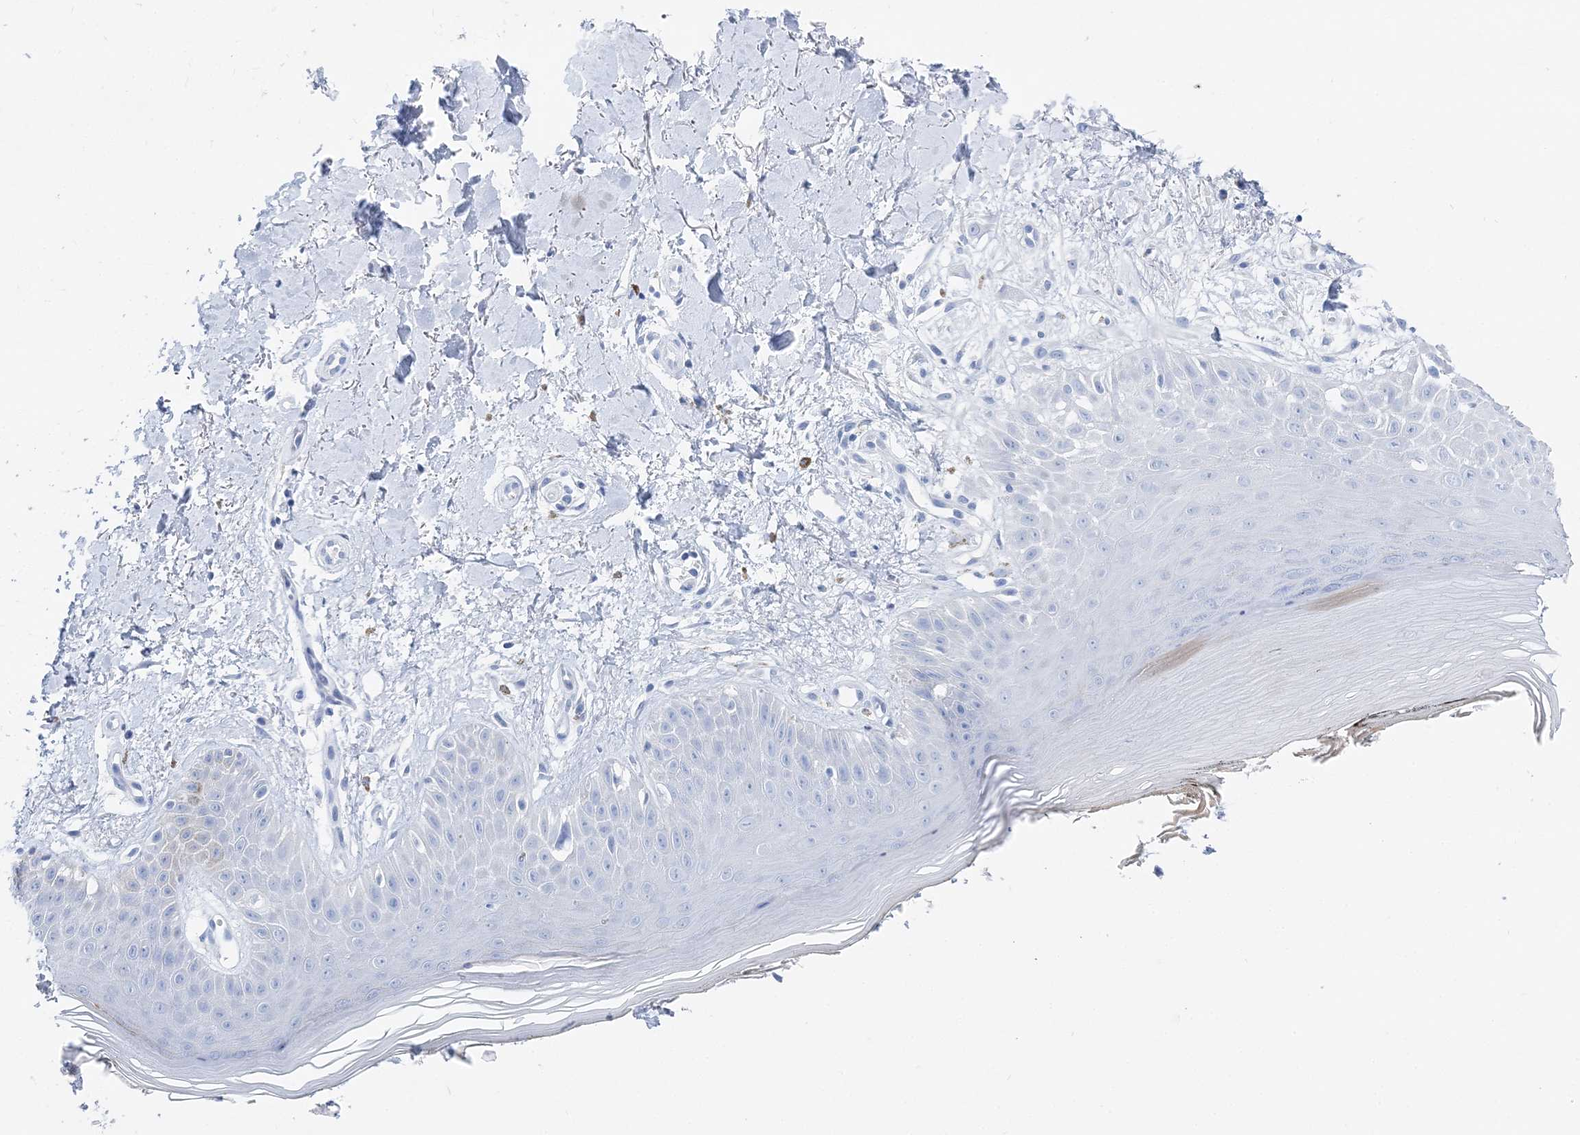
{"staining": {"intensity": "negative", "quantity": "none", "location": "none"}, "tissue": "skin", "cell_type": "Fibroblasts", "image_type": "normal", "snomed": [{"axis": "morphology", "description": "Normal tissue, NOS"}, {"axis": "topography", "description": "Skin"}], "caption": "The image demonstrates no staining of fibroblasts in normal skin. Nuclei are stained in blue.", "gene": "TSPYL6", "patient": {"sex": "female", "age": 64}}